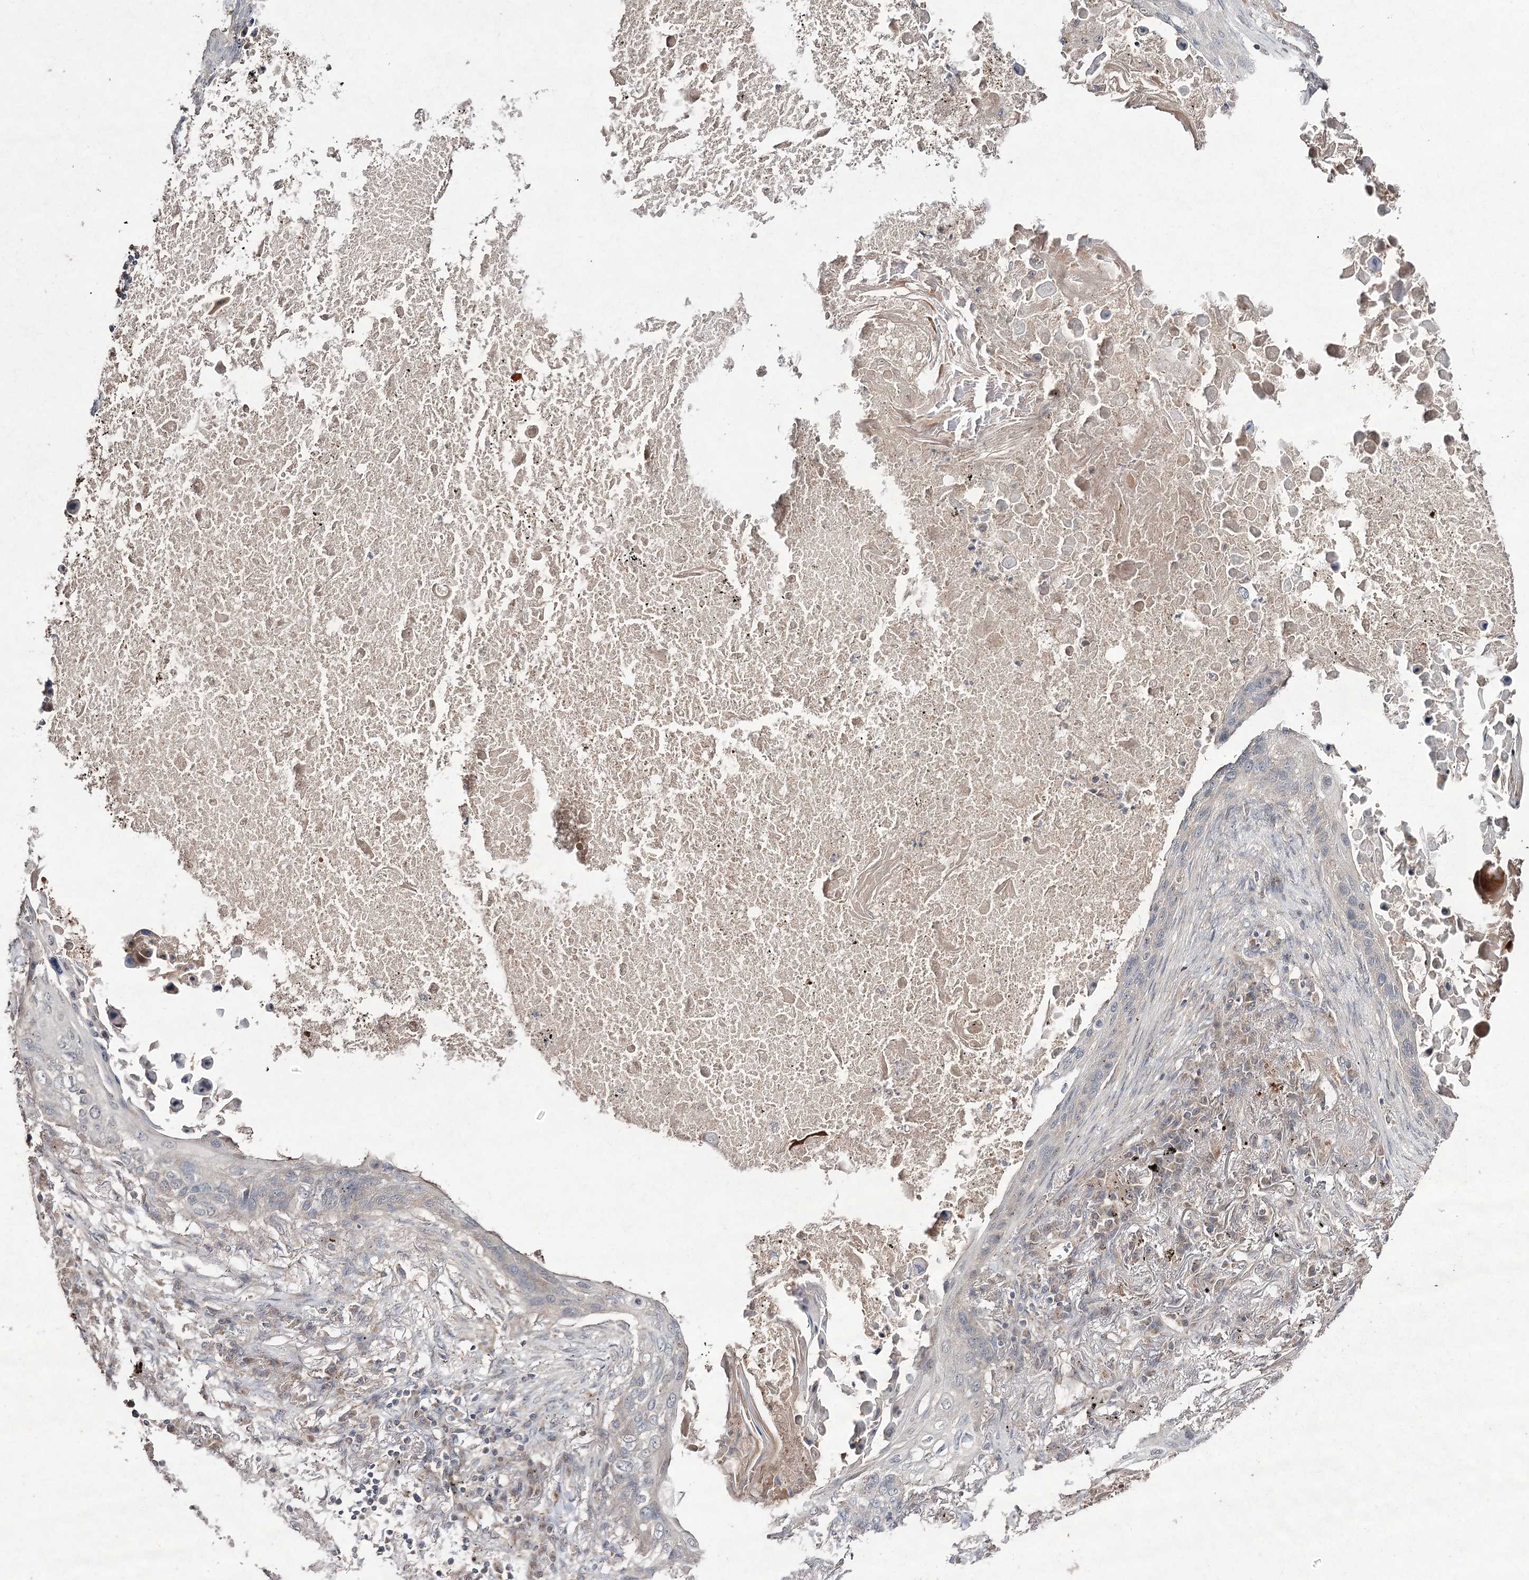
{"staining": {"intensity": "negative", "quantity": "none", "location": "none"}, "tissue": "lung cancer", "cell_type": "Tumor cells", "image_type": "cancer", "snomed": [{"axis": "morphology", "description": "Squamous cell carcinoma, NOS"}, {"axis": "topography", "description": "Lung"}], "caption": "DAB immunohistochemical staining of human squamous cell carcinoma (lung) reveals no significant staining in tumor cells. Brightfield microscopy of immunohistochemistry stained with DAB (brown) and hematoxylin (blue), captured at high magnification.", "gene": "FANCL", "patient": {"sex": "female", "age": 63}}